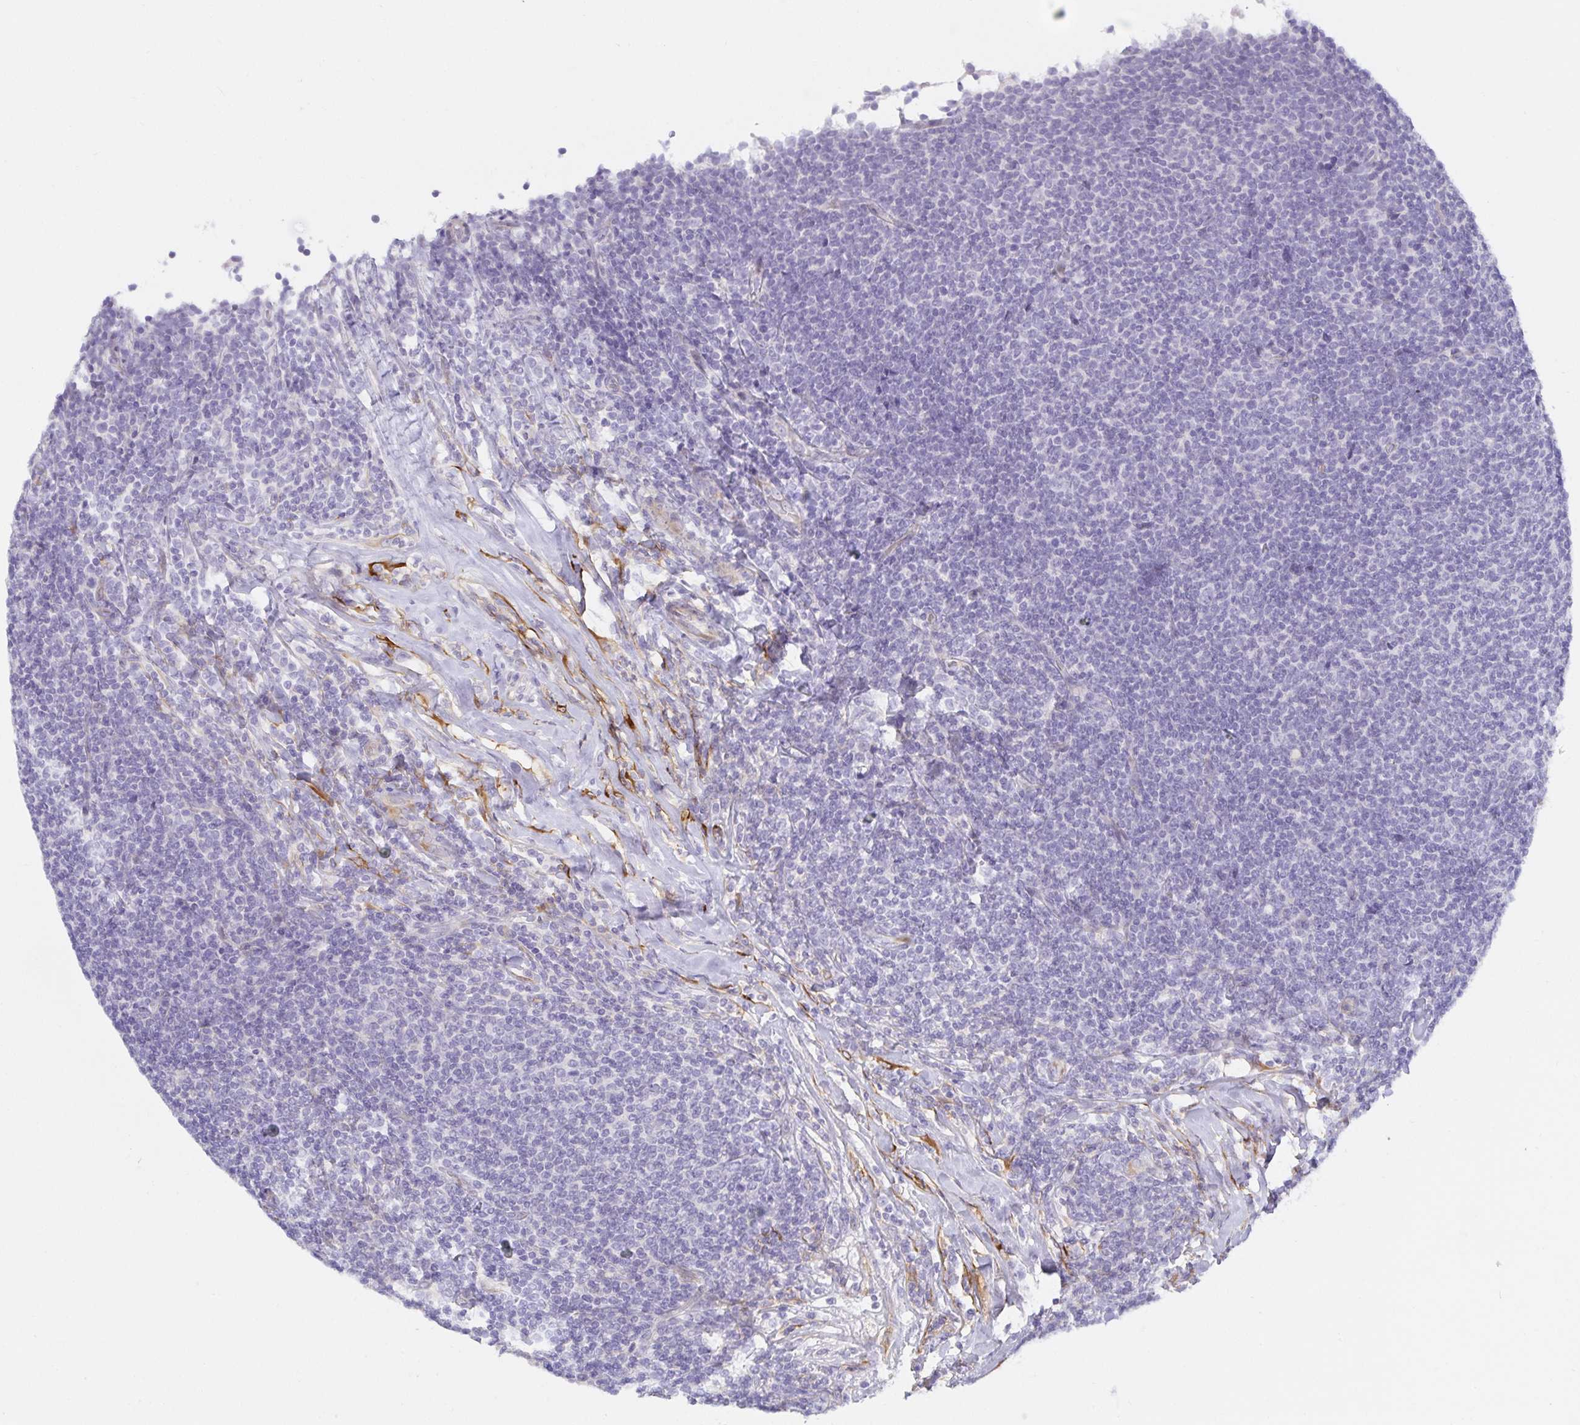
{"staining": {"intensity": "negative", "quantity": "none", "location": "none"}, "tissue": "lymphoma", "cell_type": "Tumor cells", "image_type": "cancer", "snomed": [{"axis": "morphology", "description": "Malignant lymphoma, non-Hodgkin's type, Low grade"}, {"axis": "topography", "description": "Lymph node"}], "caption": "This is an immunohistochemistry (IHC) image of lymphoma. There is no expression in tumor cells.", "gene": "SPAG4", "patient": {"sex": "male", "age": 52}}